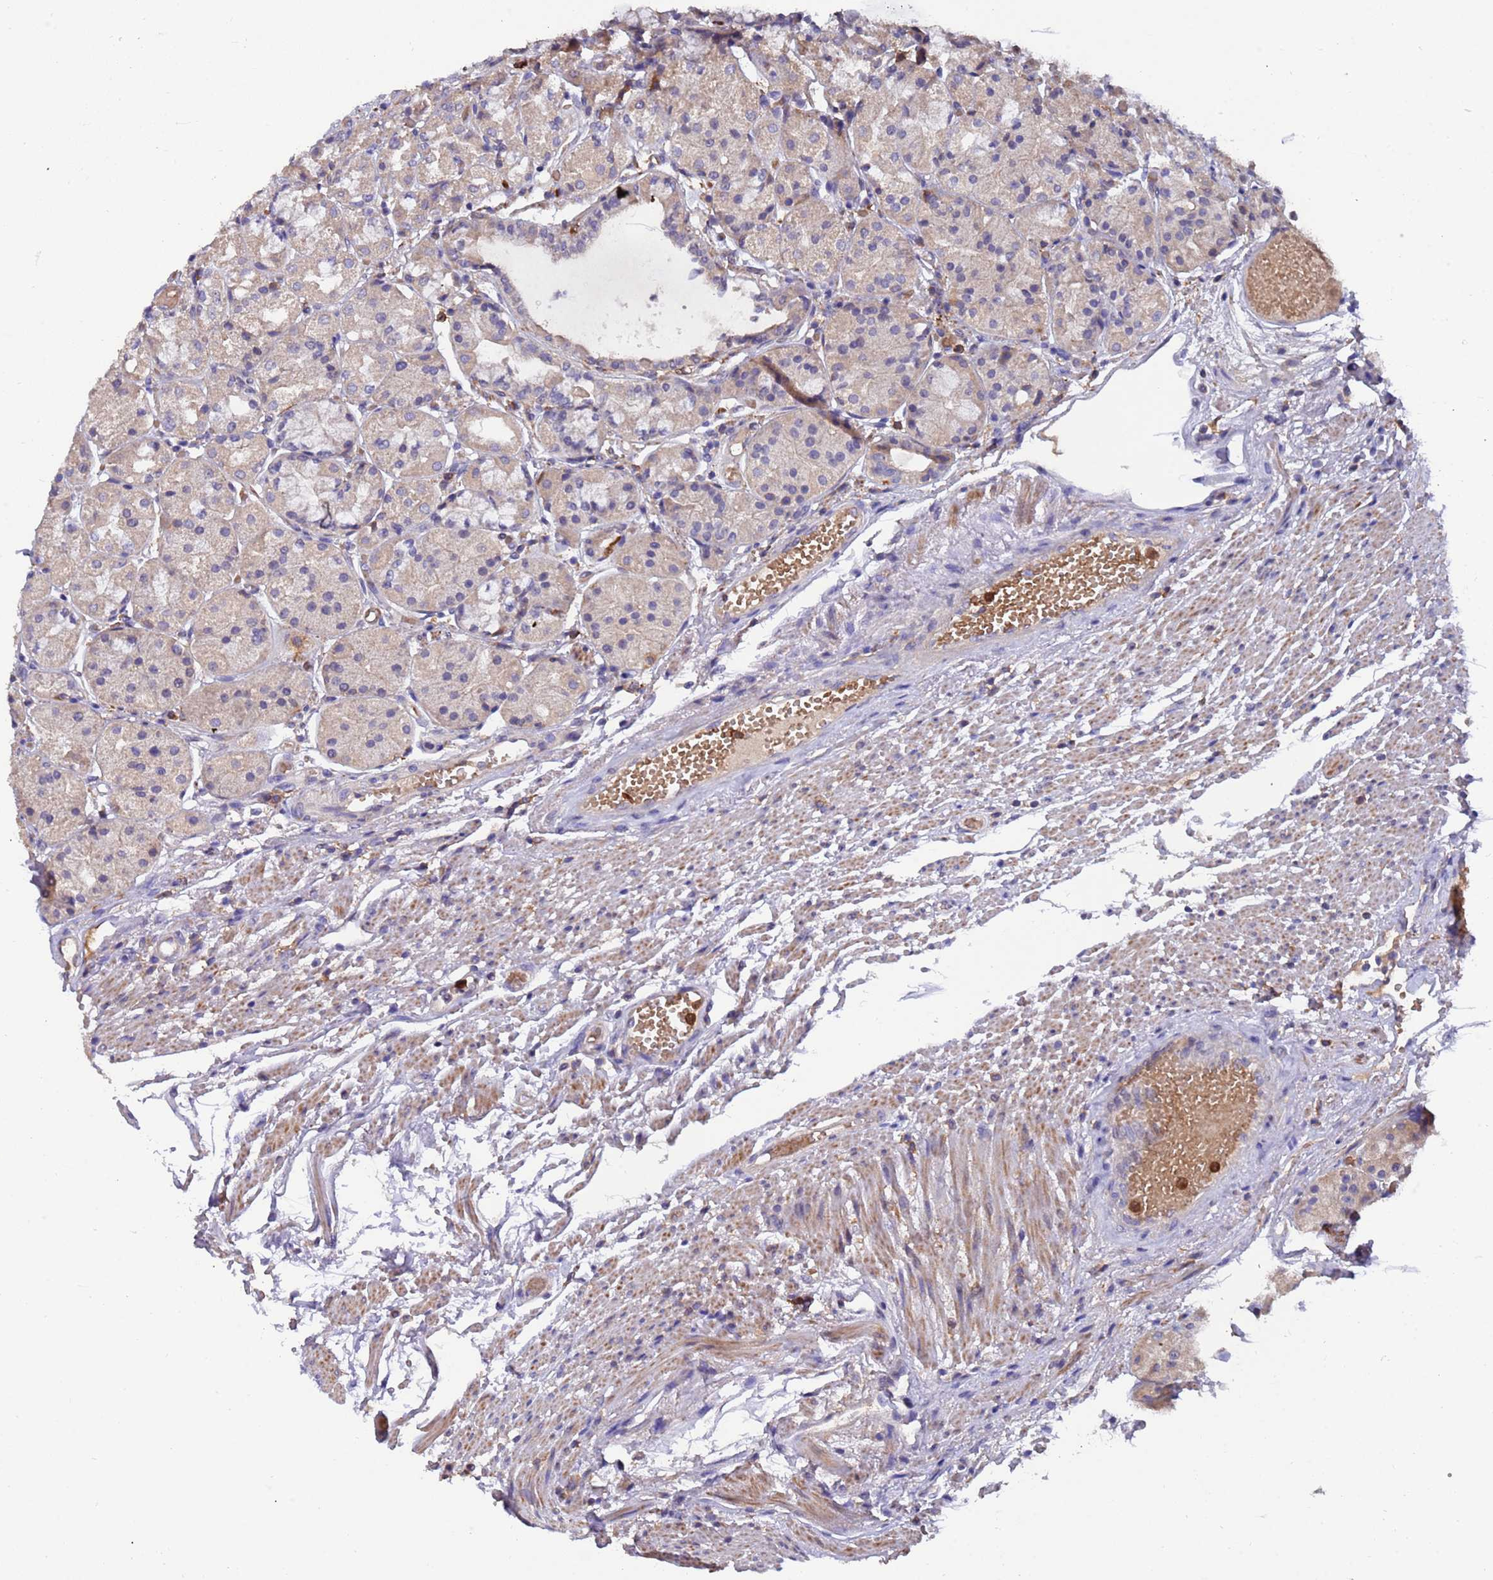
{"staining": {"intensity": "weak", "quantity": "25%-75%", "location": "cytoplasmic/membranous"}, "tissue": "stomach", "cell_type": "Glandular cells", "image_type": "normal", "snomed": [{"axis": "morphology", "description": "Normal tissue, NOS"}, {"axis": "topography", "description": "Stomach, upper"}], "caption": "Immunohistochemical staining of normal stomach exhibits 25%-75% levels of weak cytoplasmic/membranous protein staining in approximately 25%-75% of glandular cells.", "gene": "AMPD3", "patient": {"sex": "male", "age": 72}}